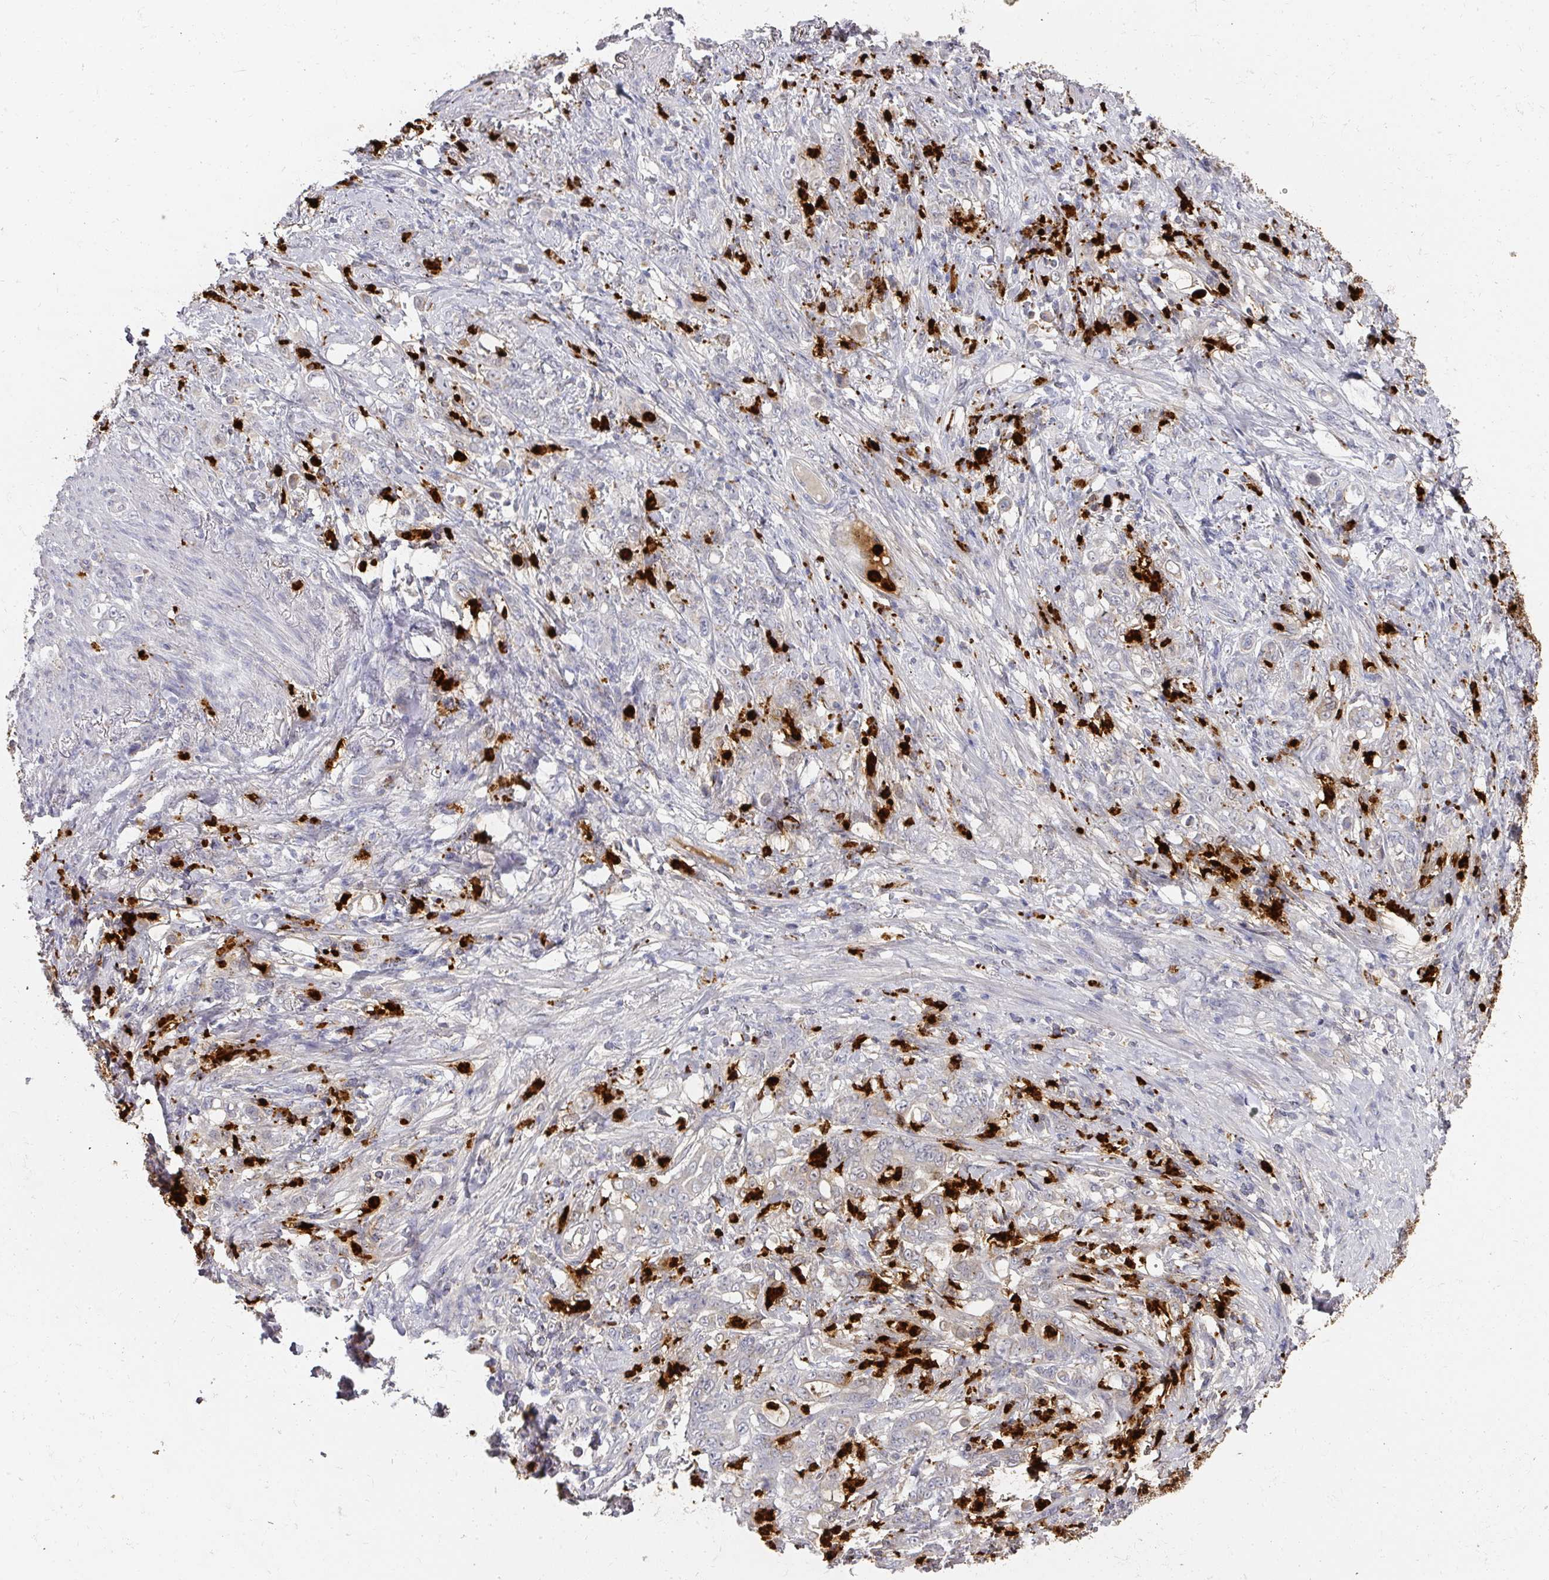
{"staining": {"intensity": "weak", "quantity": "<25%", "location": "cytoplasmic/membranous"}, "tissue": "stomach cancer", "cell_type": "Tumor cells", "image_type": "cancer", "snomed": [{"axis": "morphology", "description": "Adenocarcinoma, NOS"}, {"axis": "topography", "description": "Stomach"}], "caption": "This is an immunohistochemistry (IHC) image of human stomach cancer. There is no staining in tumor cells.", "gene": "CAMP", "patient": {"sex": "female", "age": 79}}